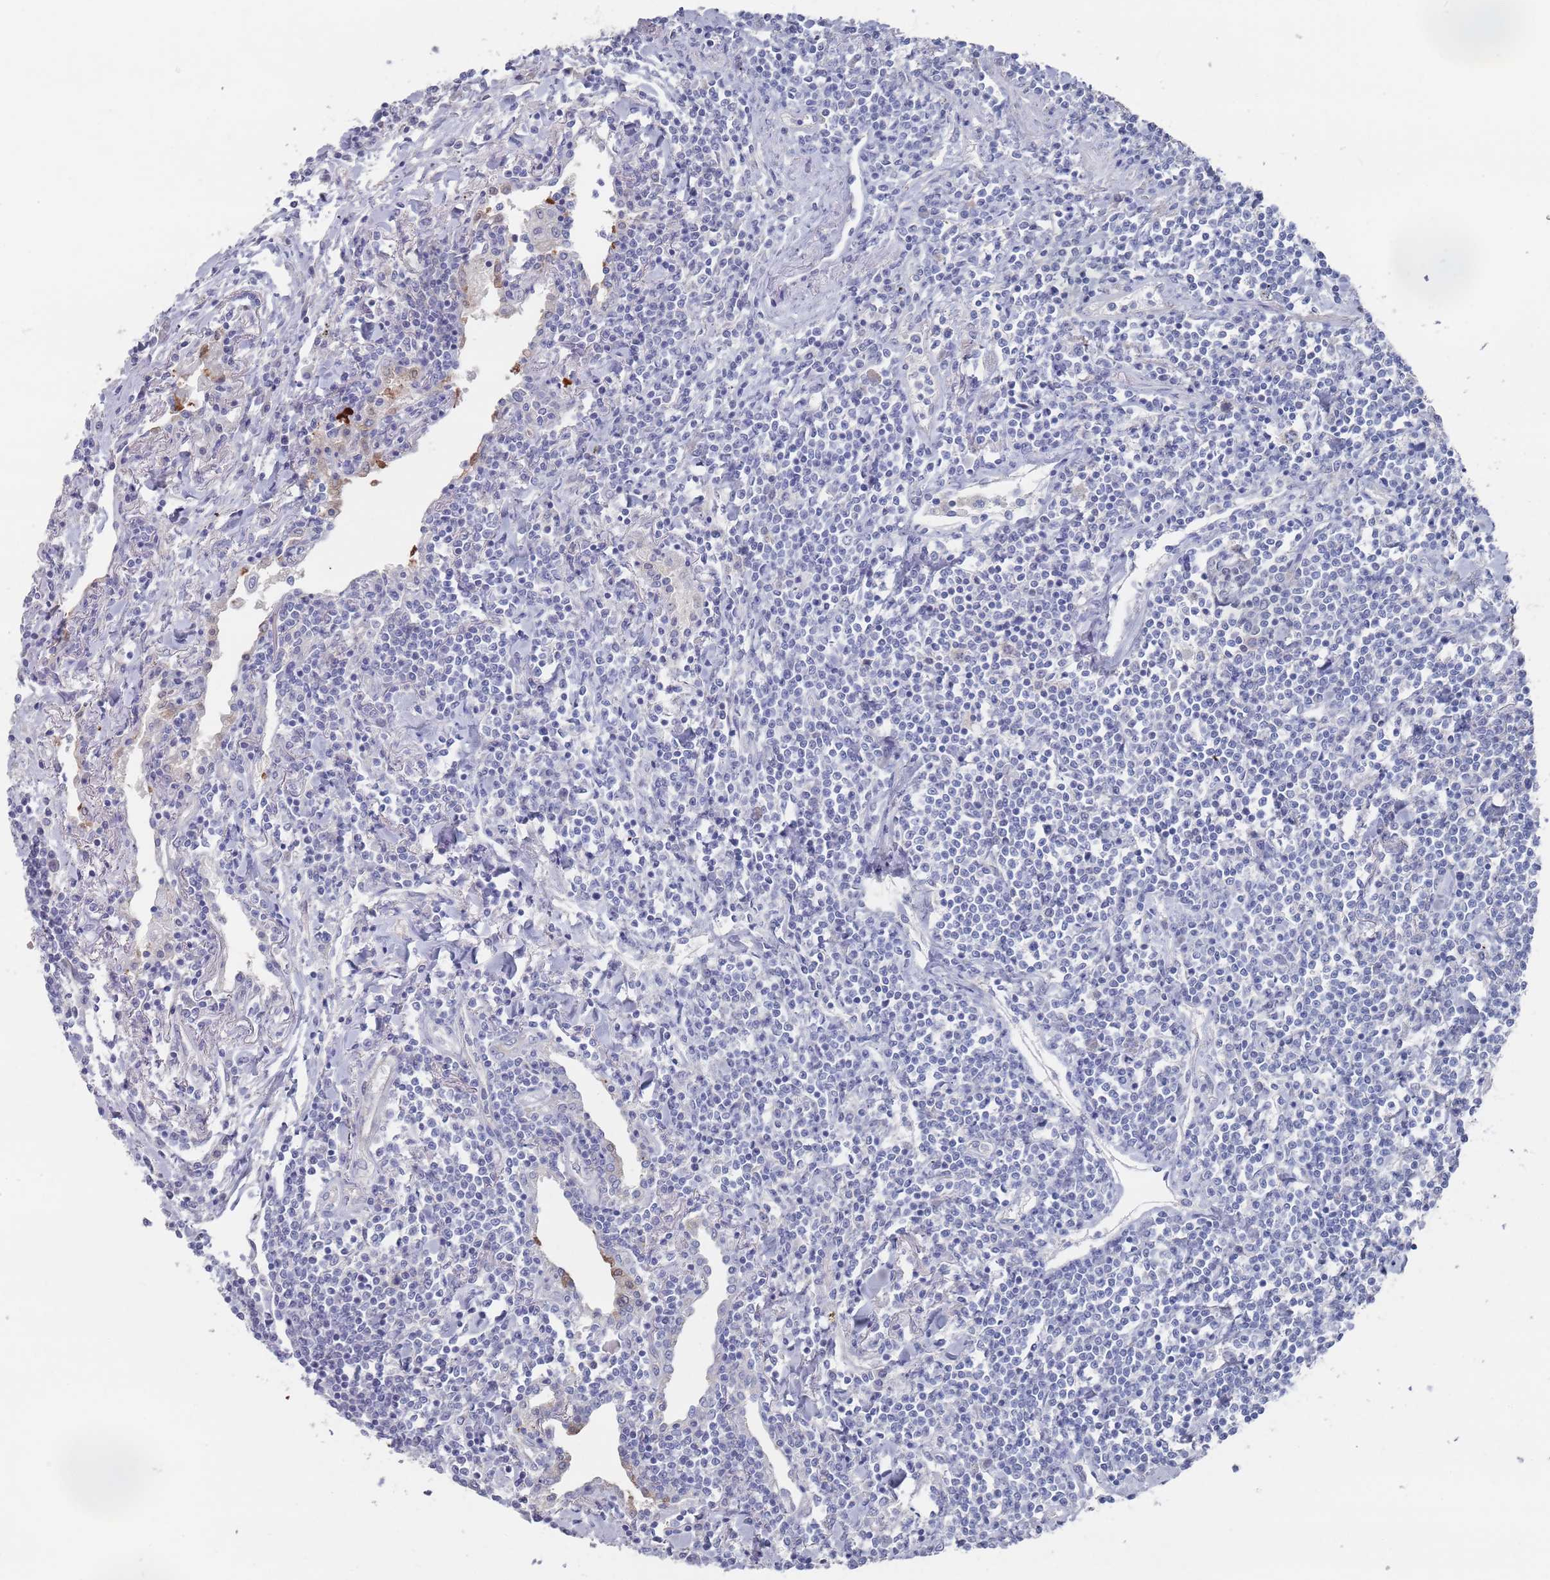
{"staining": {"intensity": "negative", "quantity": "none", "location": "none"}, "tissue": "lymphoma", "cell_type": "Tumor cells", "image_type": "cancer", "snomed": [{"axis": "morphology", "description": "Malignant lymphoma, non-Hodgkin's type, Low grade"}, {"axis": "topography", "description": "Lung"}], "caption": "Immunohistochemistry (IHC) image of neoplastic tissue: lymphoma stained with DAB displays no significant protein staining in tumor cells.", "gene": "TMCO3", "patient": {"sex": "female", "age": 71}}